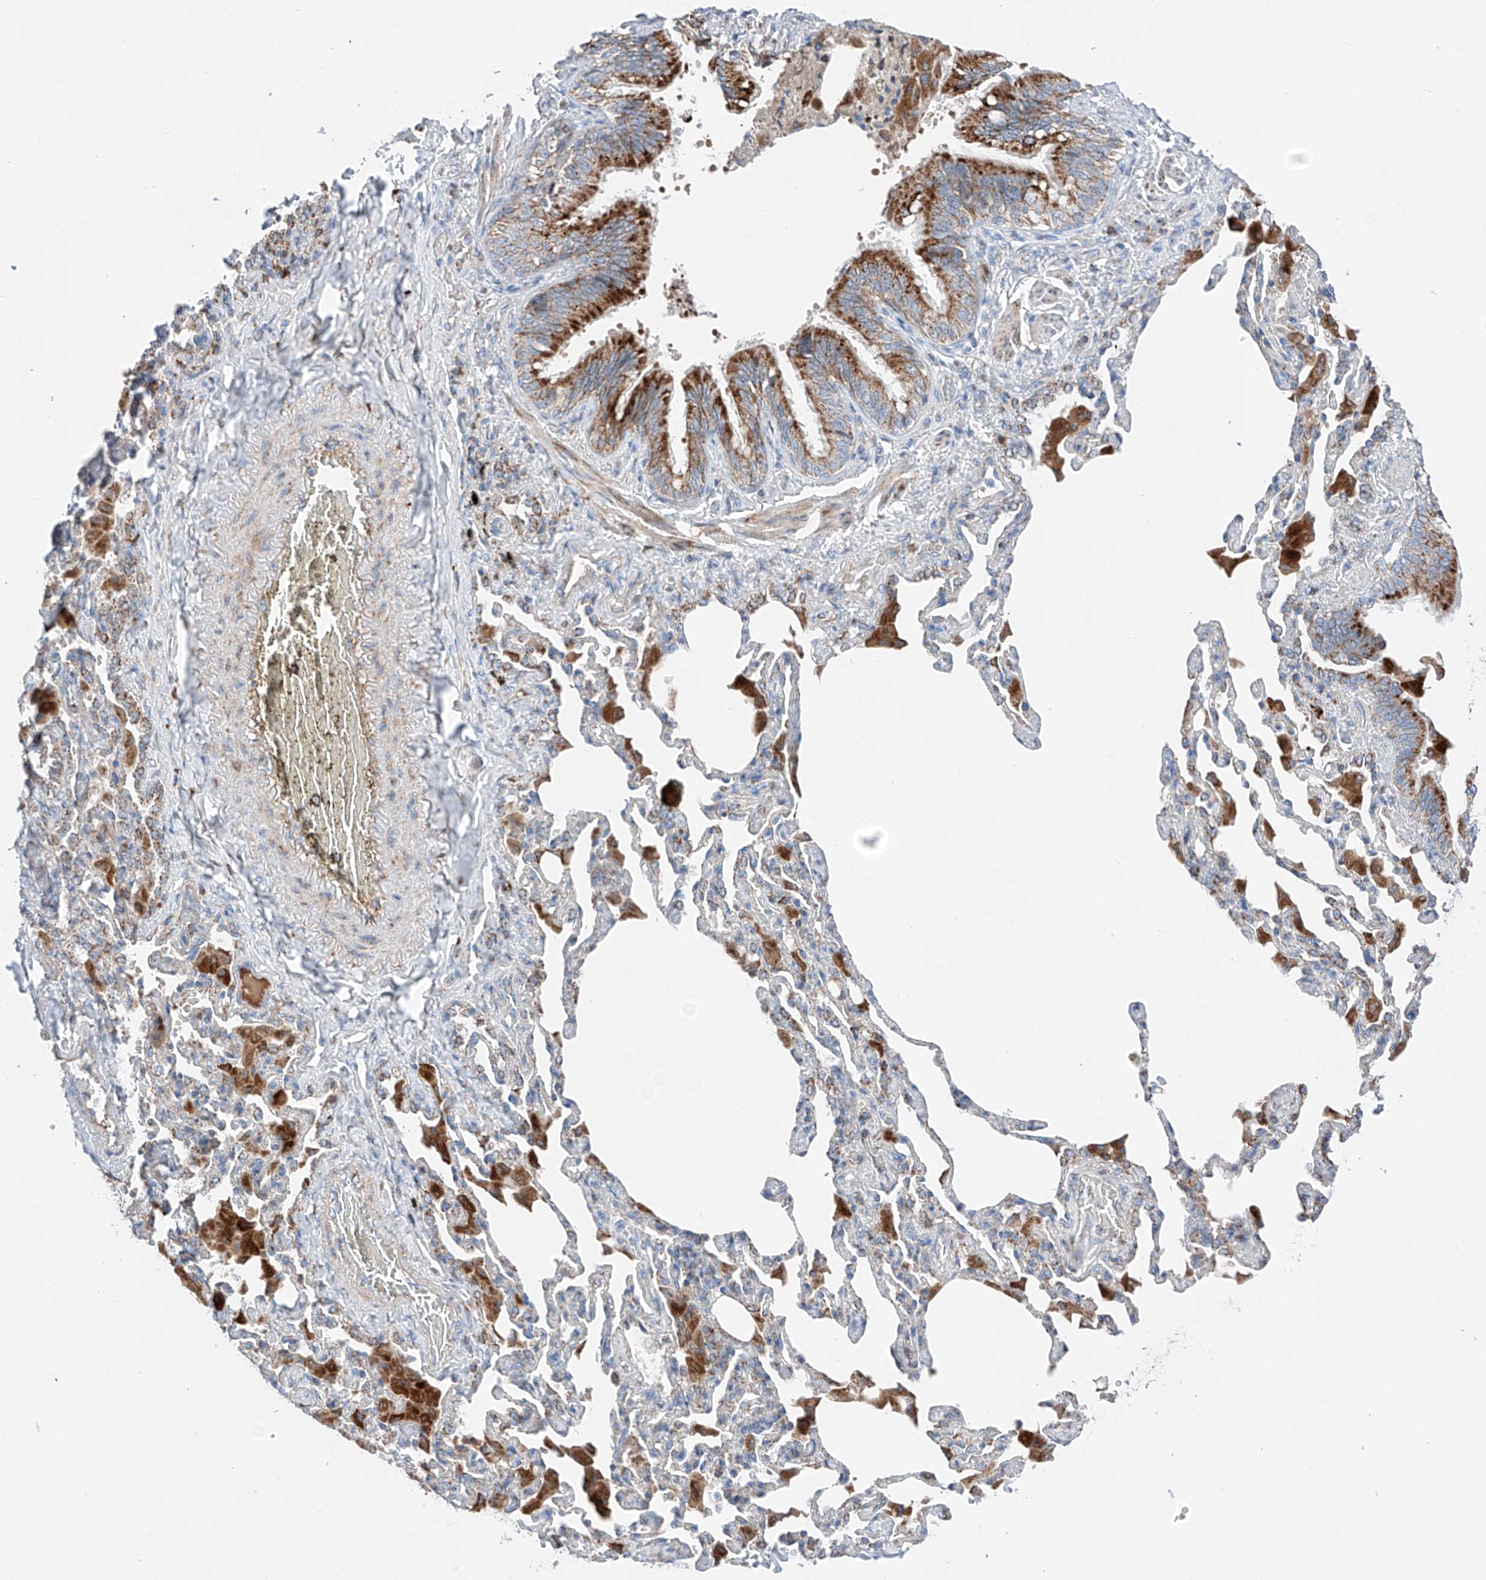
{"staining": {"intensity": "strong", "quantity": "25%-75%", "location": "cytoplasmic/membranous"}, "tissue": "bronchus", "cell_type": "Respiratory epithelial cells", "image_type": "normal", "snomed": [{"axis": "morphology", "description": "Normal tissue, NOS"}, {"axis": "morphology", "description": "Inflammation, NOS"}, {"axis": "topography", "description": "Lung"}], "caption": "Respiratory epithelial cells reveal high levels of strong cytoplasmic/membranous staining in approximately 25%-75% of cells in unremarkable human bronchus. (DAB (3,3'-diaminobenzidine) IHC, brown staining for protein, blue staining for nuclei).", "gene": "MRAP", "patient": {"sex": "female", "age": 46}}